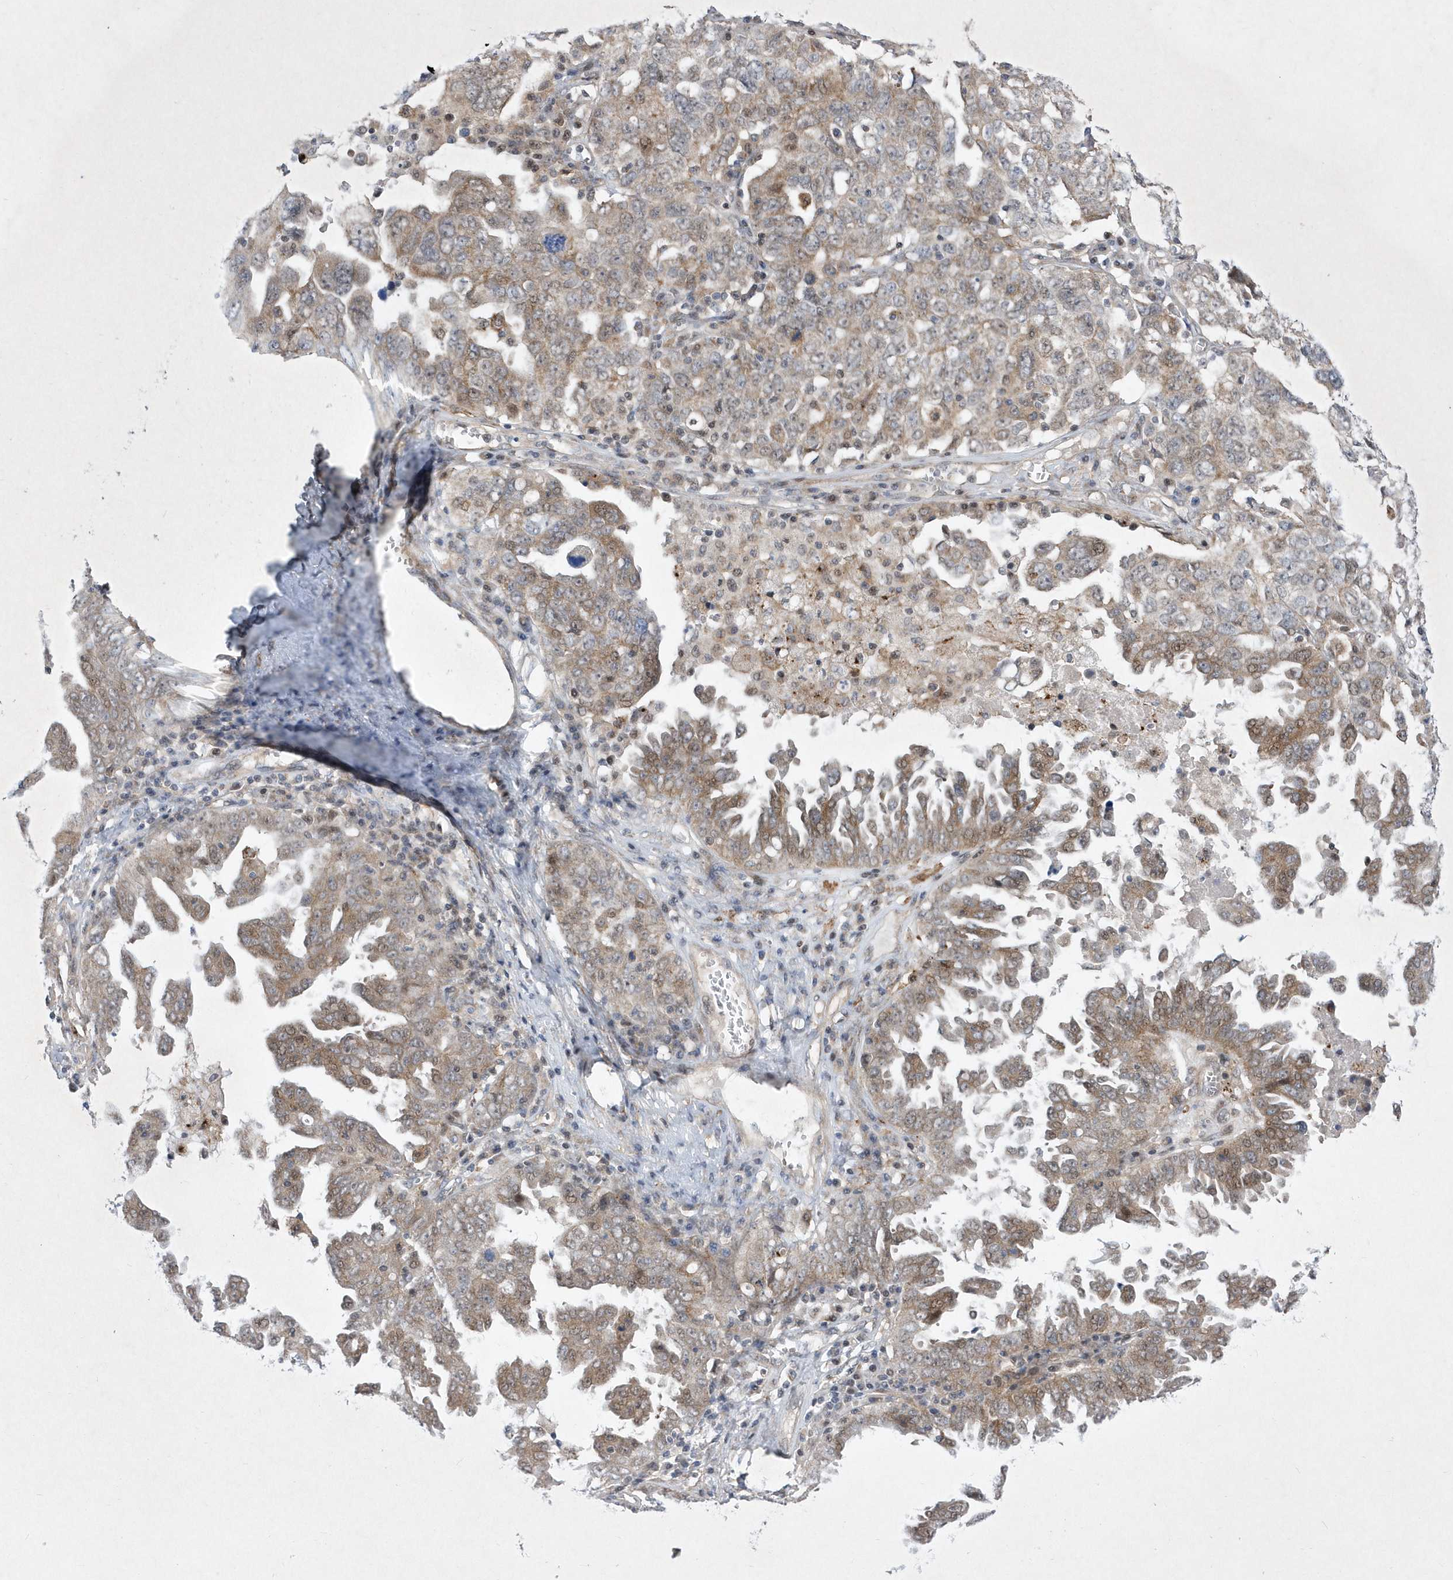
{"staining": {"intensity": "weak", "quantity": "25%-75%", "location": "cytoplasmic/membranous,nuclear"}, "tissue": "ovarian cancer", "cell_type": "Tumor cells", "image_type": "cancer", "snomed": [{"axis": "morphology", "description": "Carcinoma, endometroid"}, {"axis": "topography", "description": "Ovary"}], "caption": "This micrograph demonstrates immunohistochemistry (IHC) staining of ovarian cancer (endometroid carcinoma), with low weak cytoplasmic/membranous and nuclear staining in approximately 25%-75% of tumor cells.", "gene": "LONRF2", "patient": {"sex": "female", "age": 62}}